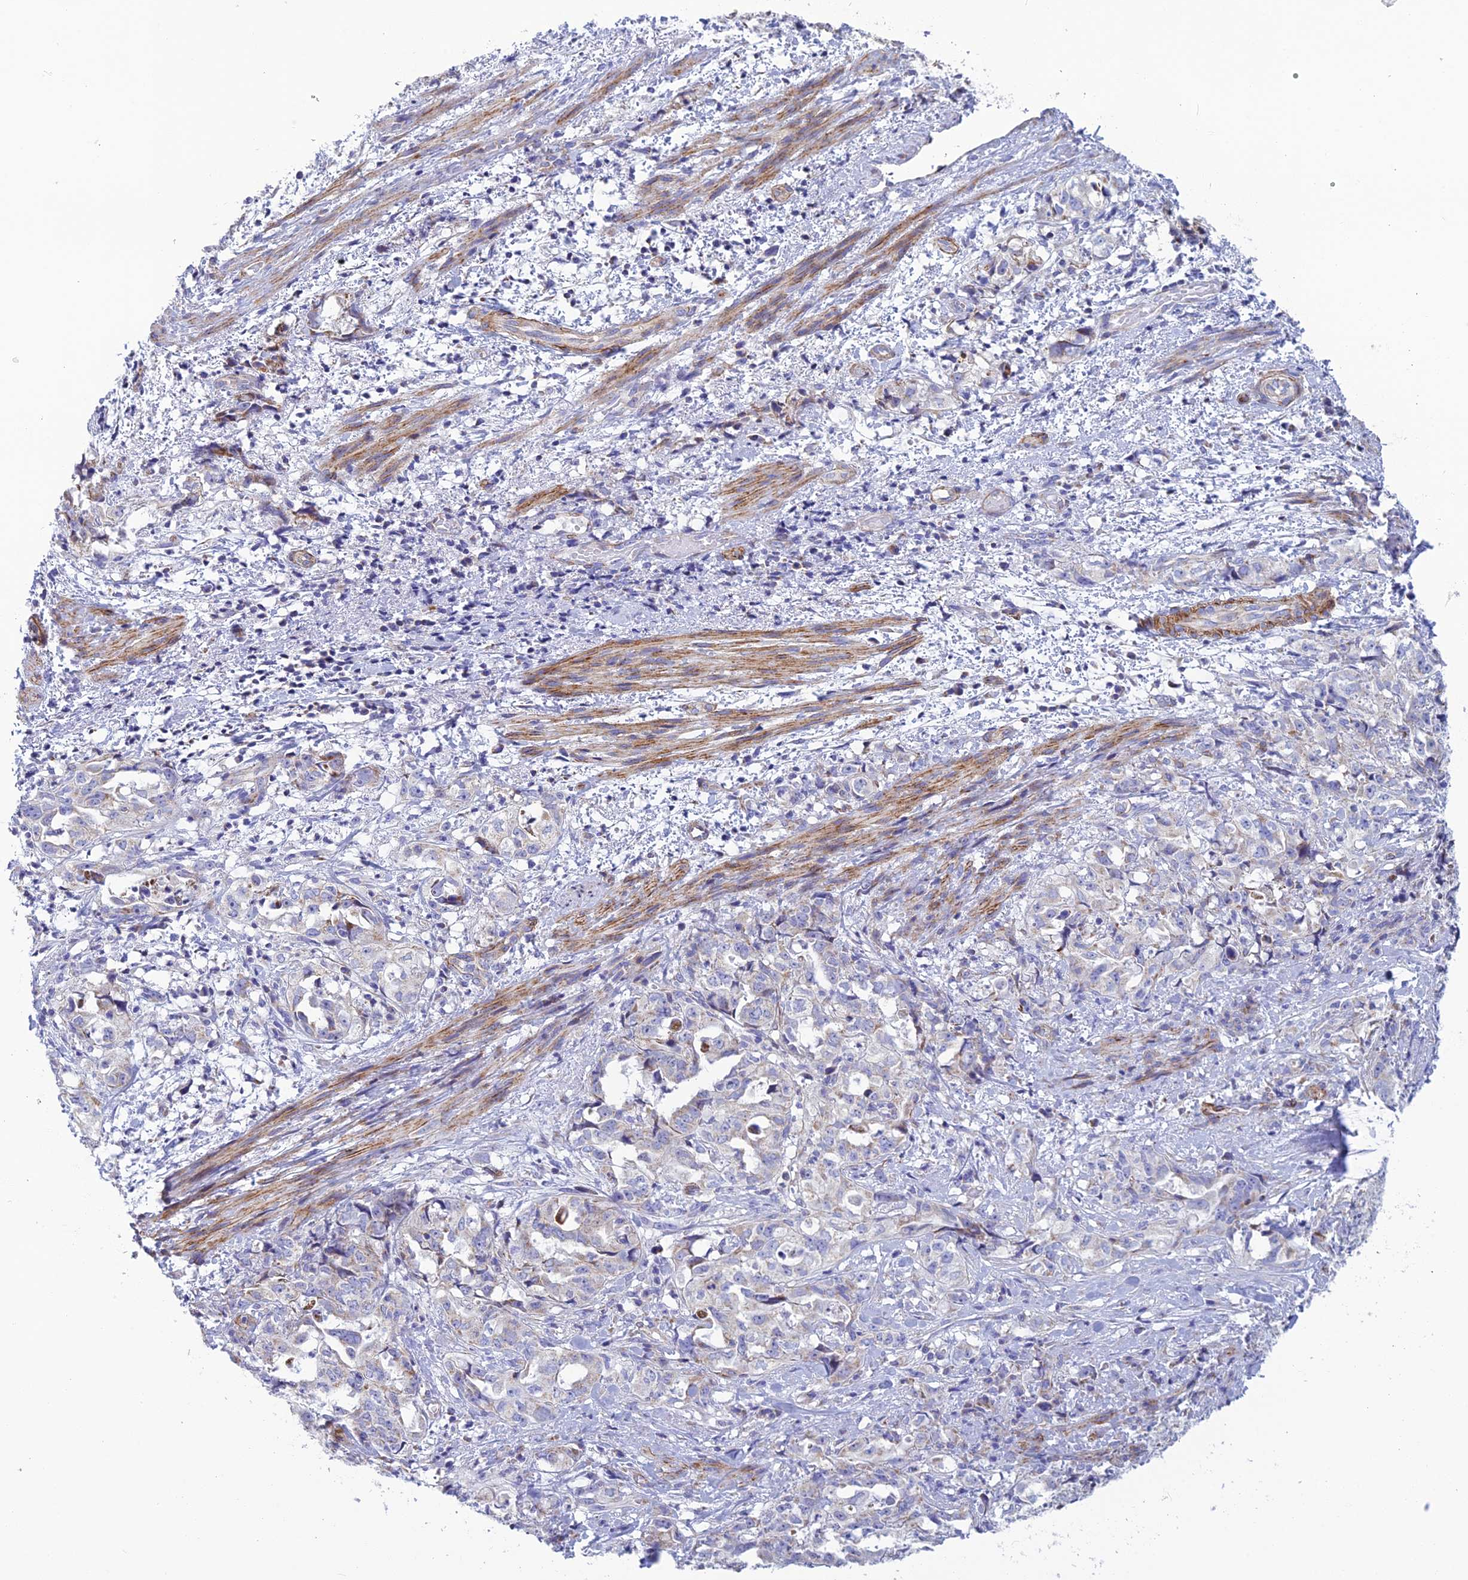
{"staining": {"intensity": "negative", "quantity": "none", "location": "none"}, "tissue": "endometrial cancer", "cell_type": "Tumor cells", "image_type": "cancer", "snomed": [{"axis": "morphology", "description": "Adenocarcinoma, NOS"}, {"axis": "topography", "description": "Endometrium"}], "caption": "IHC micrograph of endometrial adenocarcinoma stained for a protein (brown), which shows no staining in tumor cells. The staining is performed using DAB (3,3'-diaminobenzidine) brown chromogen with nuclei counter-stained in using hematoxylin.", "gene": "POMGNT1", "patient": {"sex": "female", "age": 65}}